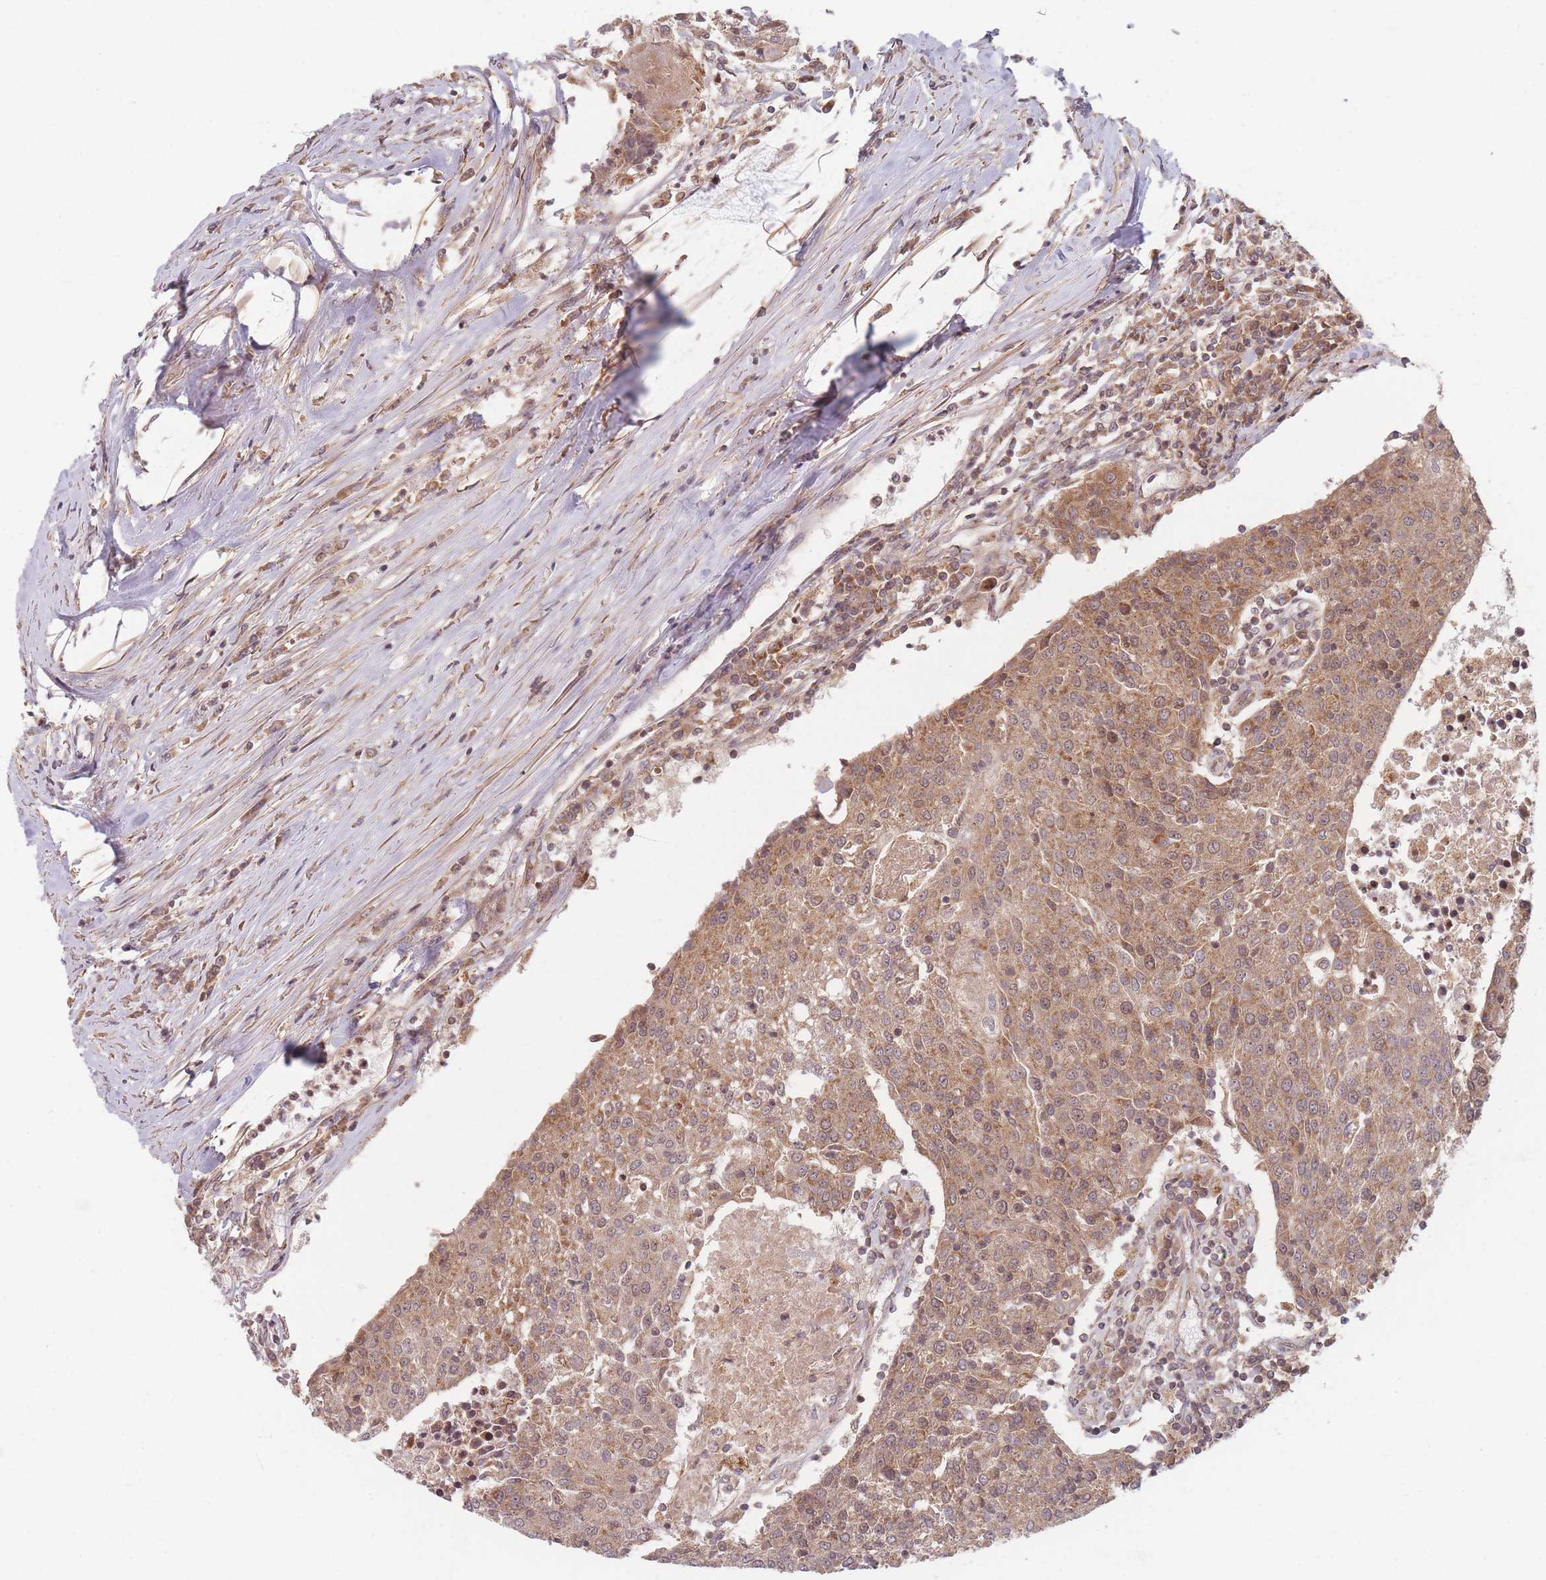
{"staining": {"intensity": "moderate", "quantity": ">75%", "location": "cytoplasmic/membranous"}, "tissue": "urothelial cancer", "cell_type": "Tumor cells", "image_type": "cancer", "snomed": [{"axis": "morphology", "description": "Urothelial carcinoma, High grade"}, {"axis": "topography", "description": "Urinary bladder"}], "caption": "Urothelial cancer was stained to show a protein in brown. There is medium levels of moderate cytoplasmic/membranous staining in about >75% of tumor cells. (DAB (3,3'-diaminobenzidine) = brown stain, brightfield microscopy at high magnification).", "gene": "RADX", "patient": {"sex": "female", "age": 85}}